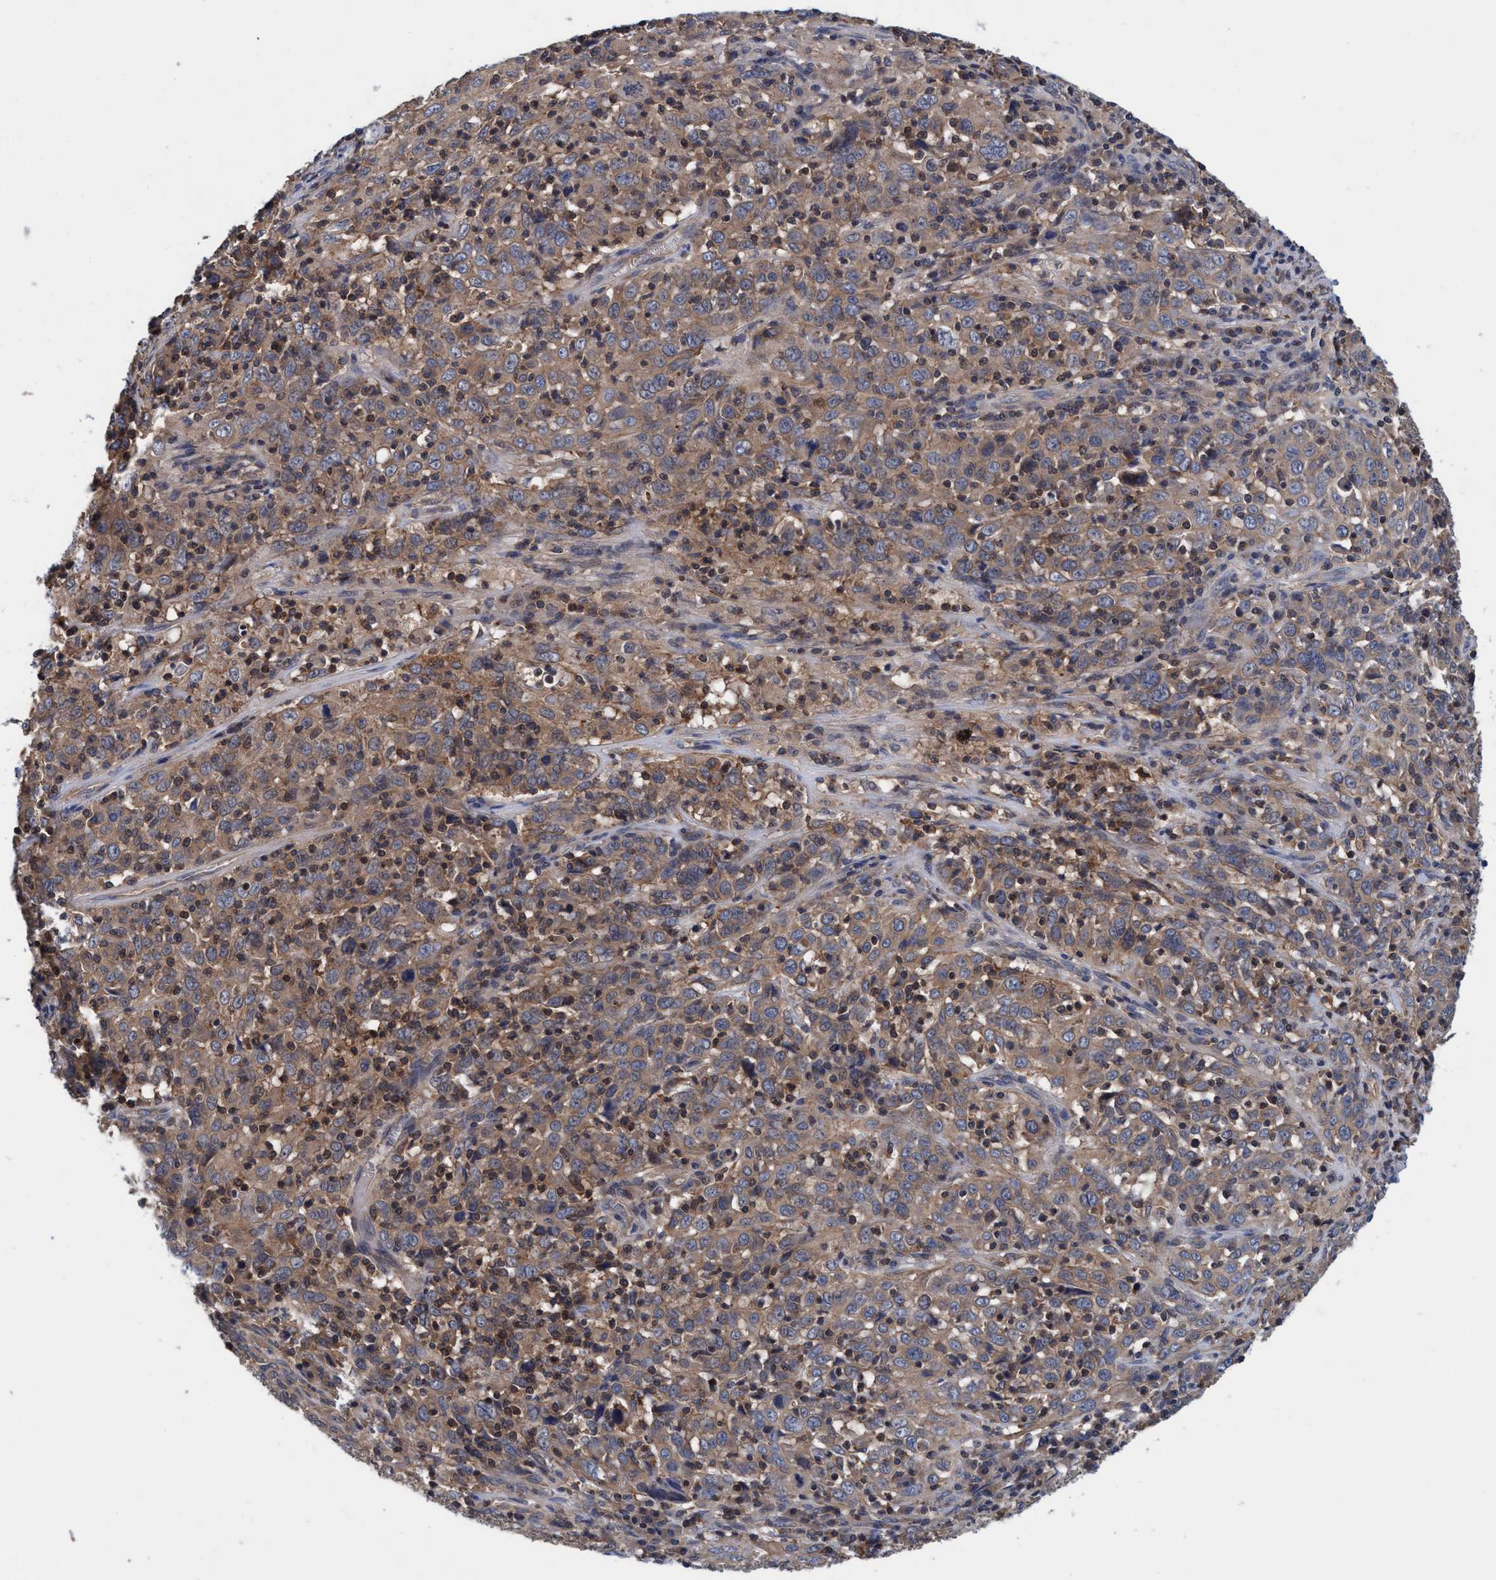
{"staining": {"intensity": "moderate", "quantity": ">75%", "location": "cytoplasmic/membranous"}, "tissue": "cervical cancer", "cell_type": "Tumor cells", "image_type": "cancer", "snomed": [{"axis": "morphology", "description": "Squamous cell carcinoma, NOS"}, {"axis": "topography", "description": "Cervix"}], "caption": "Protein staining of cervical cancer (squamous cell carcinoma) tissue shows moderate cytoplasmic/membranous positivity in about >75% of tumor cells.", "gene": "CALCOCO2", "patient": {"sex": "female", "age": 46}}